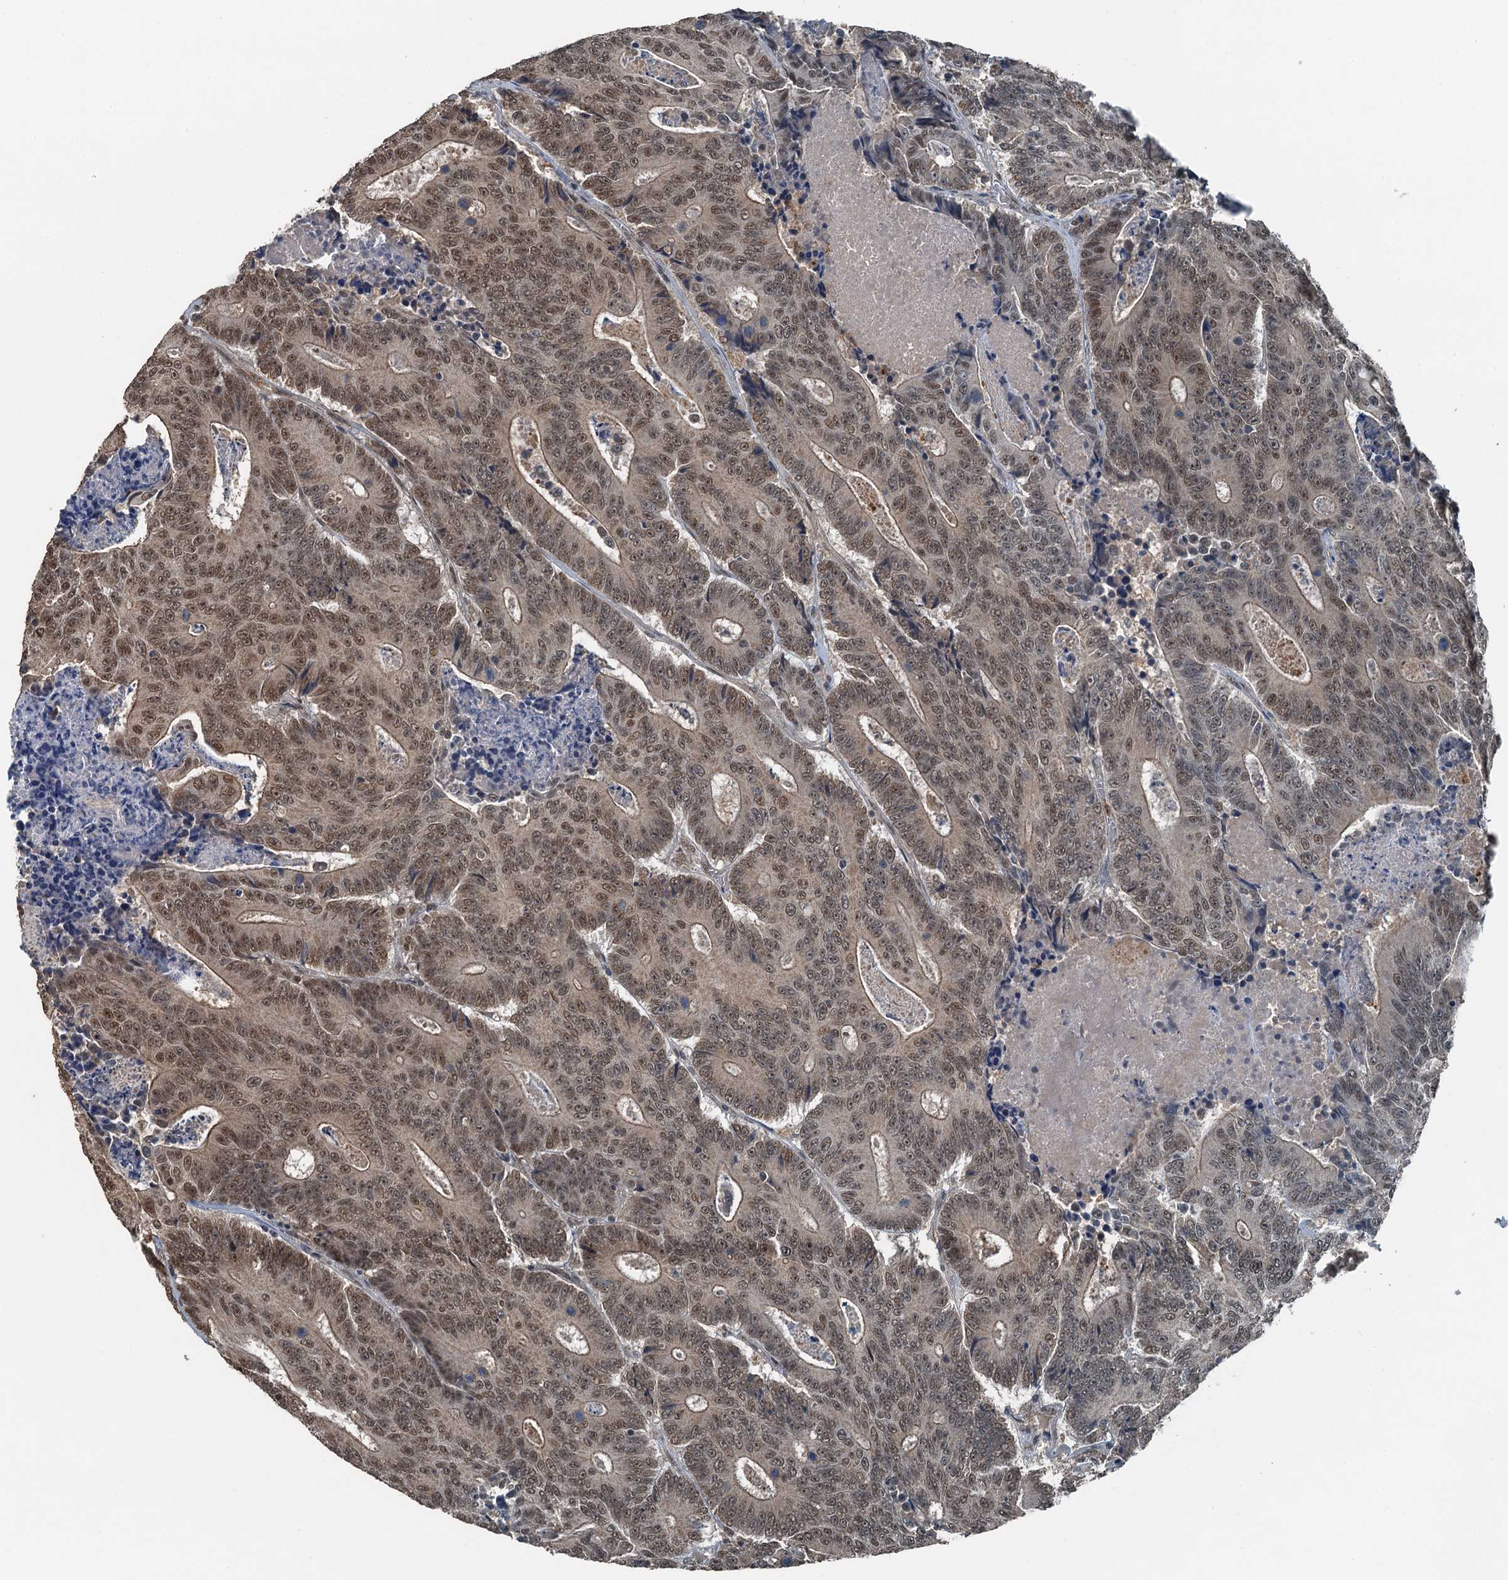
{"staining": {"intensity": "moderate", "quantity": "25%-75%", "location": "nuclear"}, "tissue": "colorectal cancer", "cell_type": "Tumor cells", "image_type": "cancer", "snomed": [{"axis": "morphology", "description": "Adenocarcinoma, NOS"}, {"axis": "topography", "description": "Colon"}], "caption": "Immunohistochemistry (IHC) image of neoplastic tissue: adenocarcinoma (colorectal) stained using immunohistochemistry displays medium levels of moderate protein expression localized specifically in the nuclear of tumor cells, appearing as a nuclear brown color.", "gene": "UBXN6", "patient": {"sex": "male", "age": 83}}